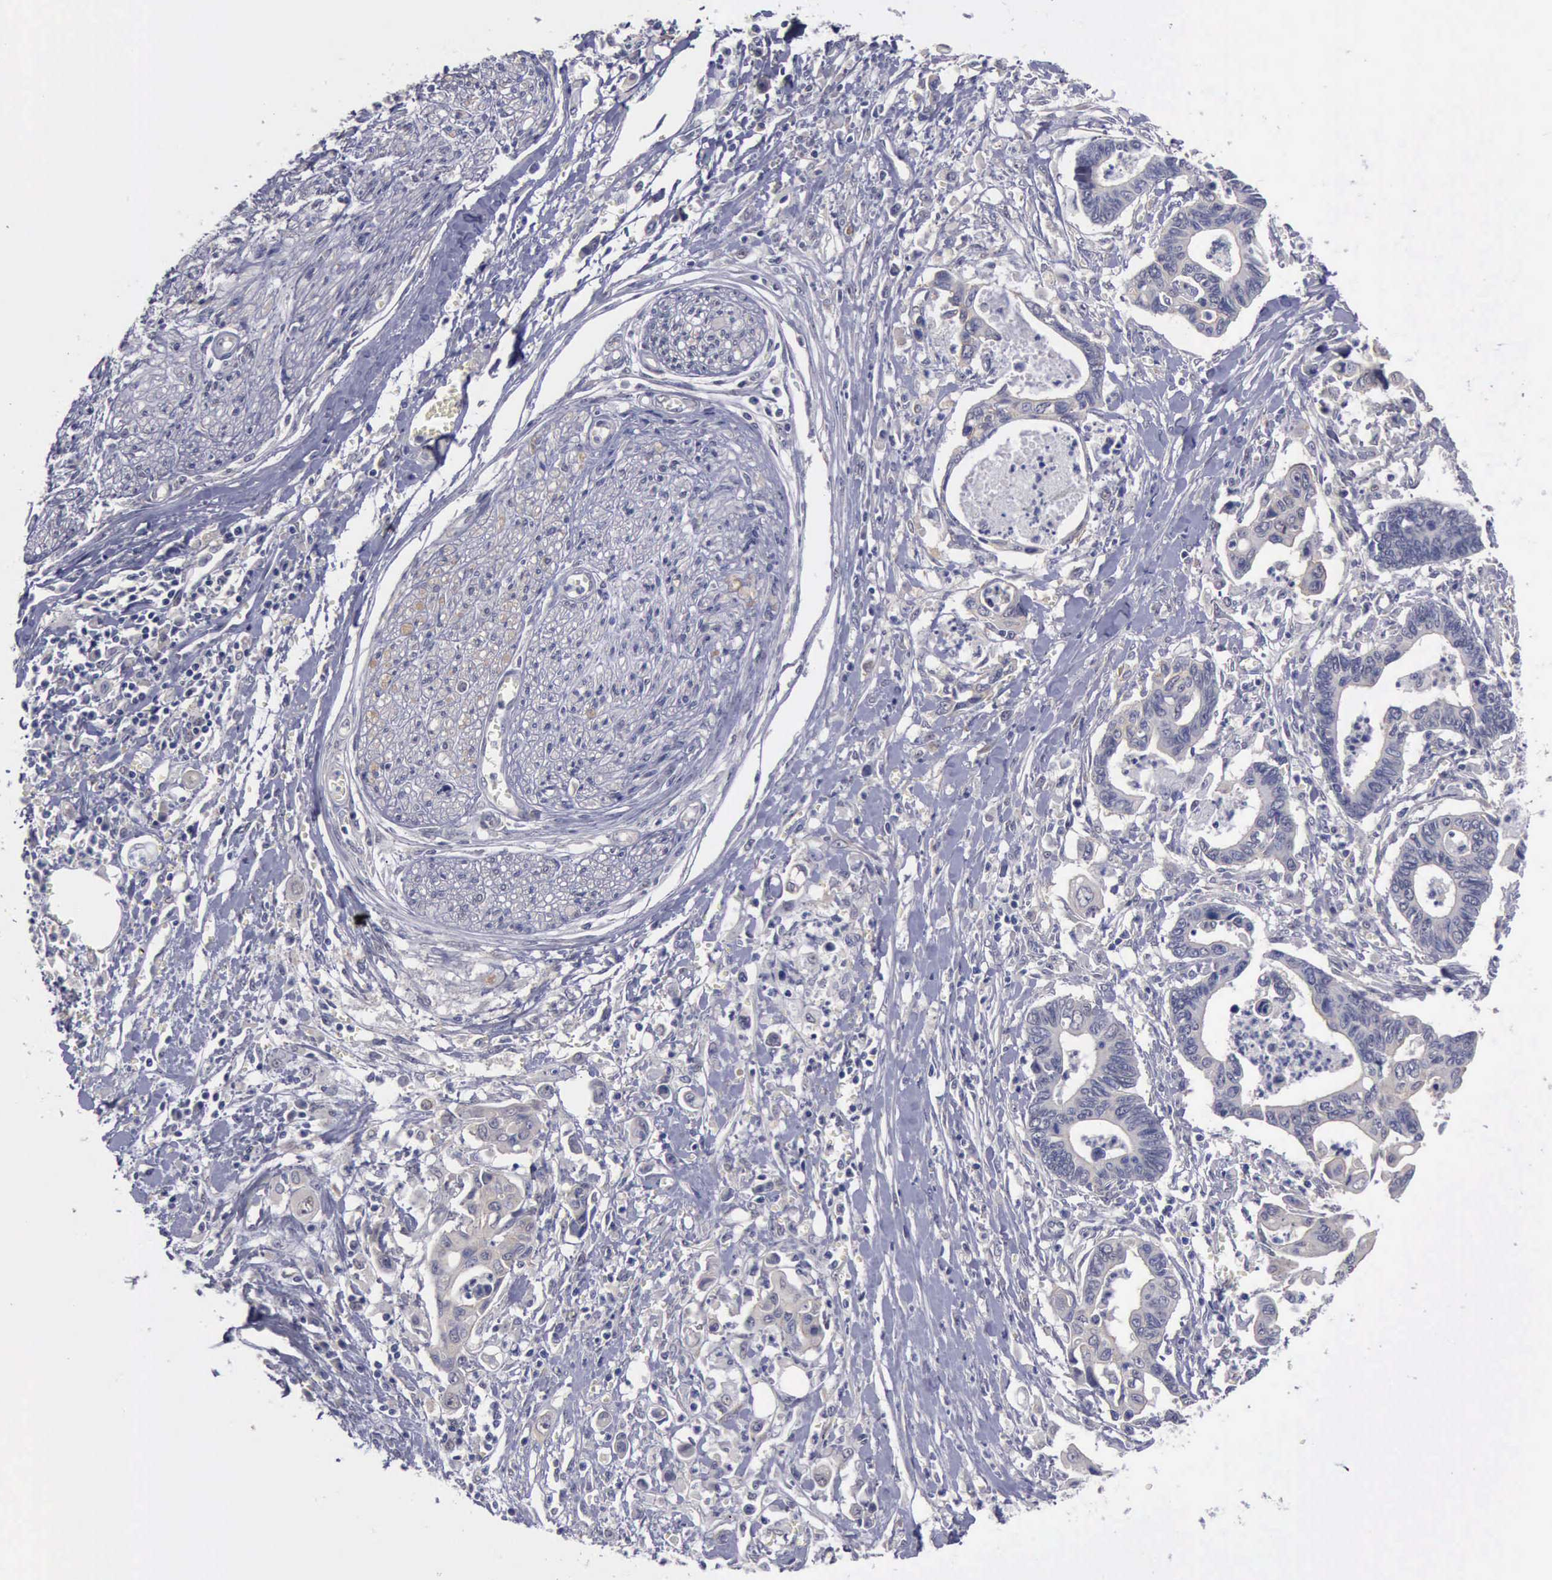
{"staining": {"intensity": "negative", "quantity": "none", "location": "none"}, "tissue": "pancreatic cancer", "cell_type": "Tumor cells", "image_type": "cancer", "snomed": [{"axis": "morphology", "description": "Adenocarcinoma, NOS"}, {"axis": "topography", "description": "Pancreas"}], "caption": "This is a micrograph of immunohistochemistry (IHC) staining of pancreatic cancer, which shows no expression in tumor cells.", "gene": "PHKA1", "patient": {"sex": "female", "age": 70}}